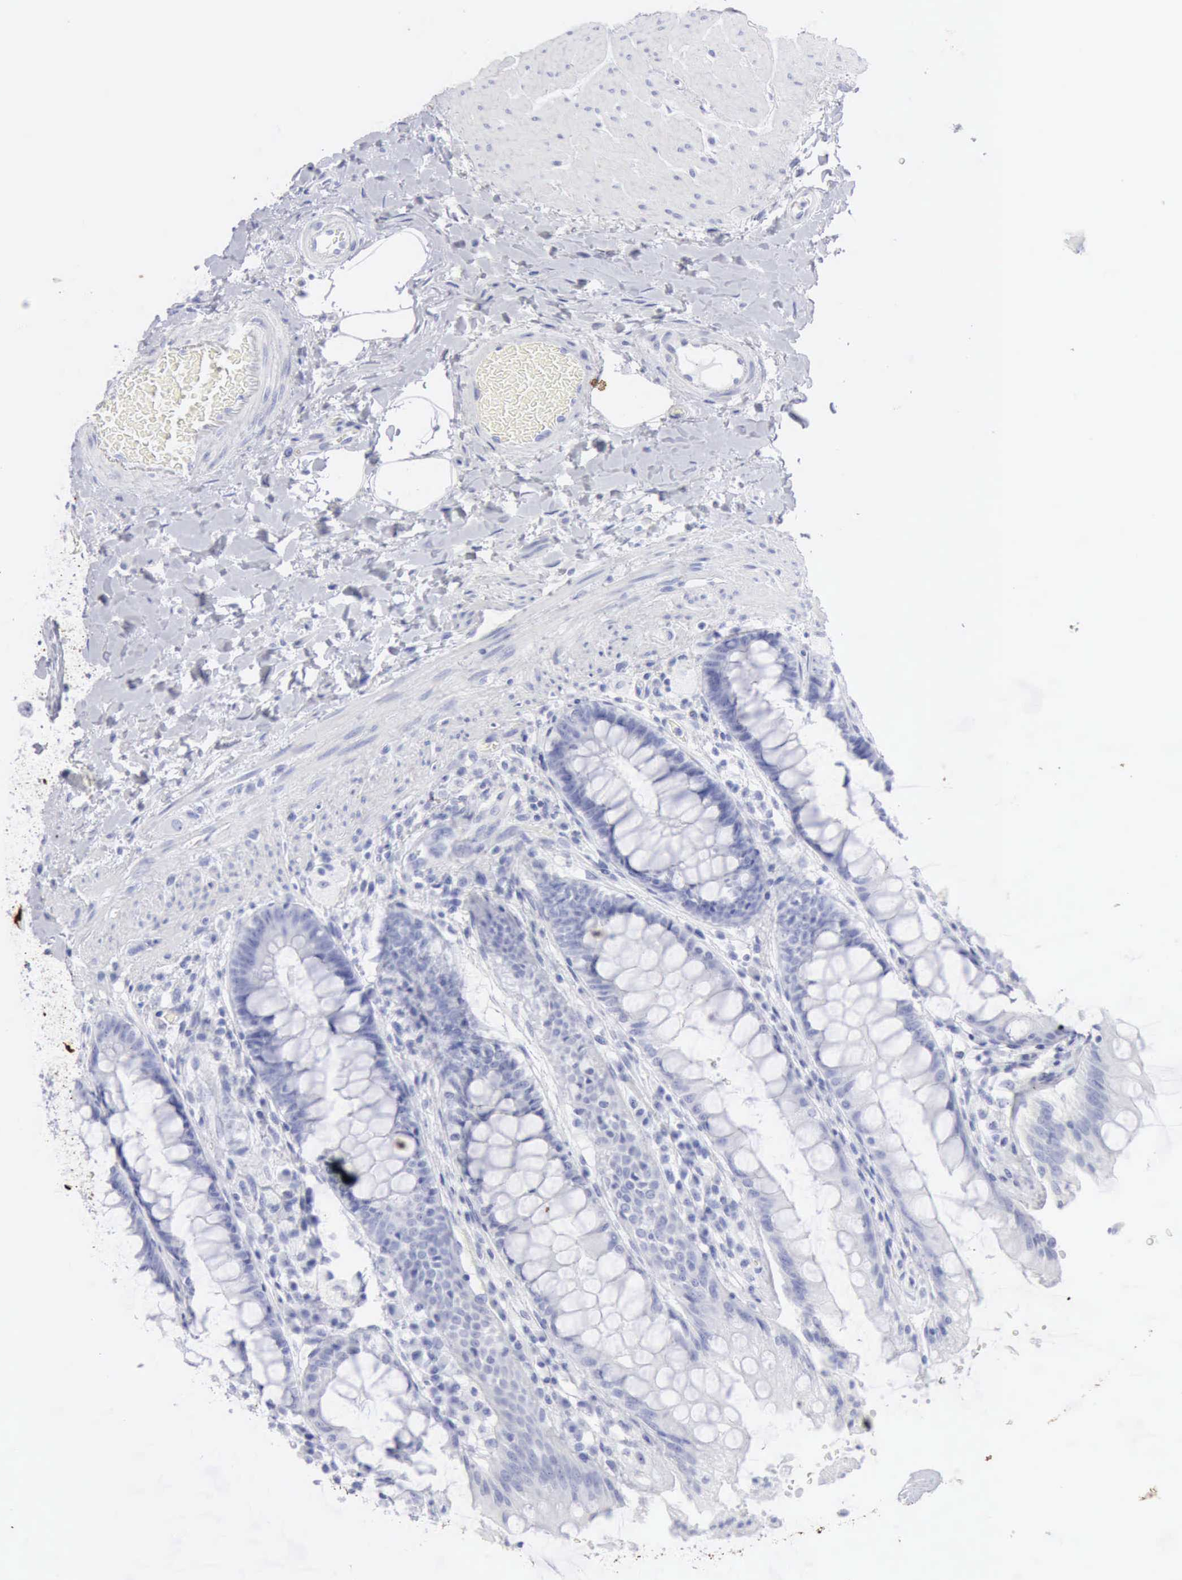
{"staining": {"intensity": "negative", "quantity": "none", "location": "none"}, "tissue": "rectum", "cell_type": "Glandular cells", "image_type": "normal", "snomed": [{"axis": "morphology", "description": "Normal tissue, NOS"}, {"axis": "topography", "description": "Rectum"}], "caption": "This is a micrograph of IHC staining of normal rectum, which shows no expression in glandular cells. (DAB immunohistochemistry (IHC) with hematoxylin counter stain).", "gene": "KRT5", "patient": {"sex": "female", "age": 46}}